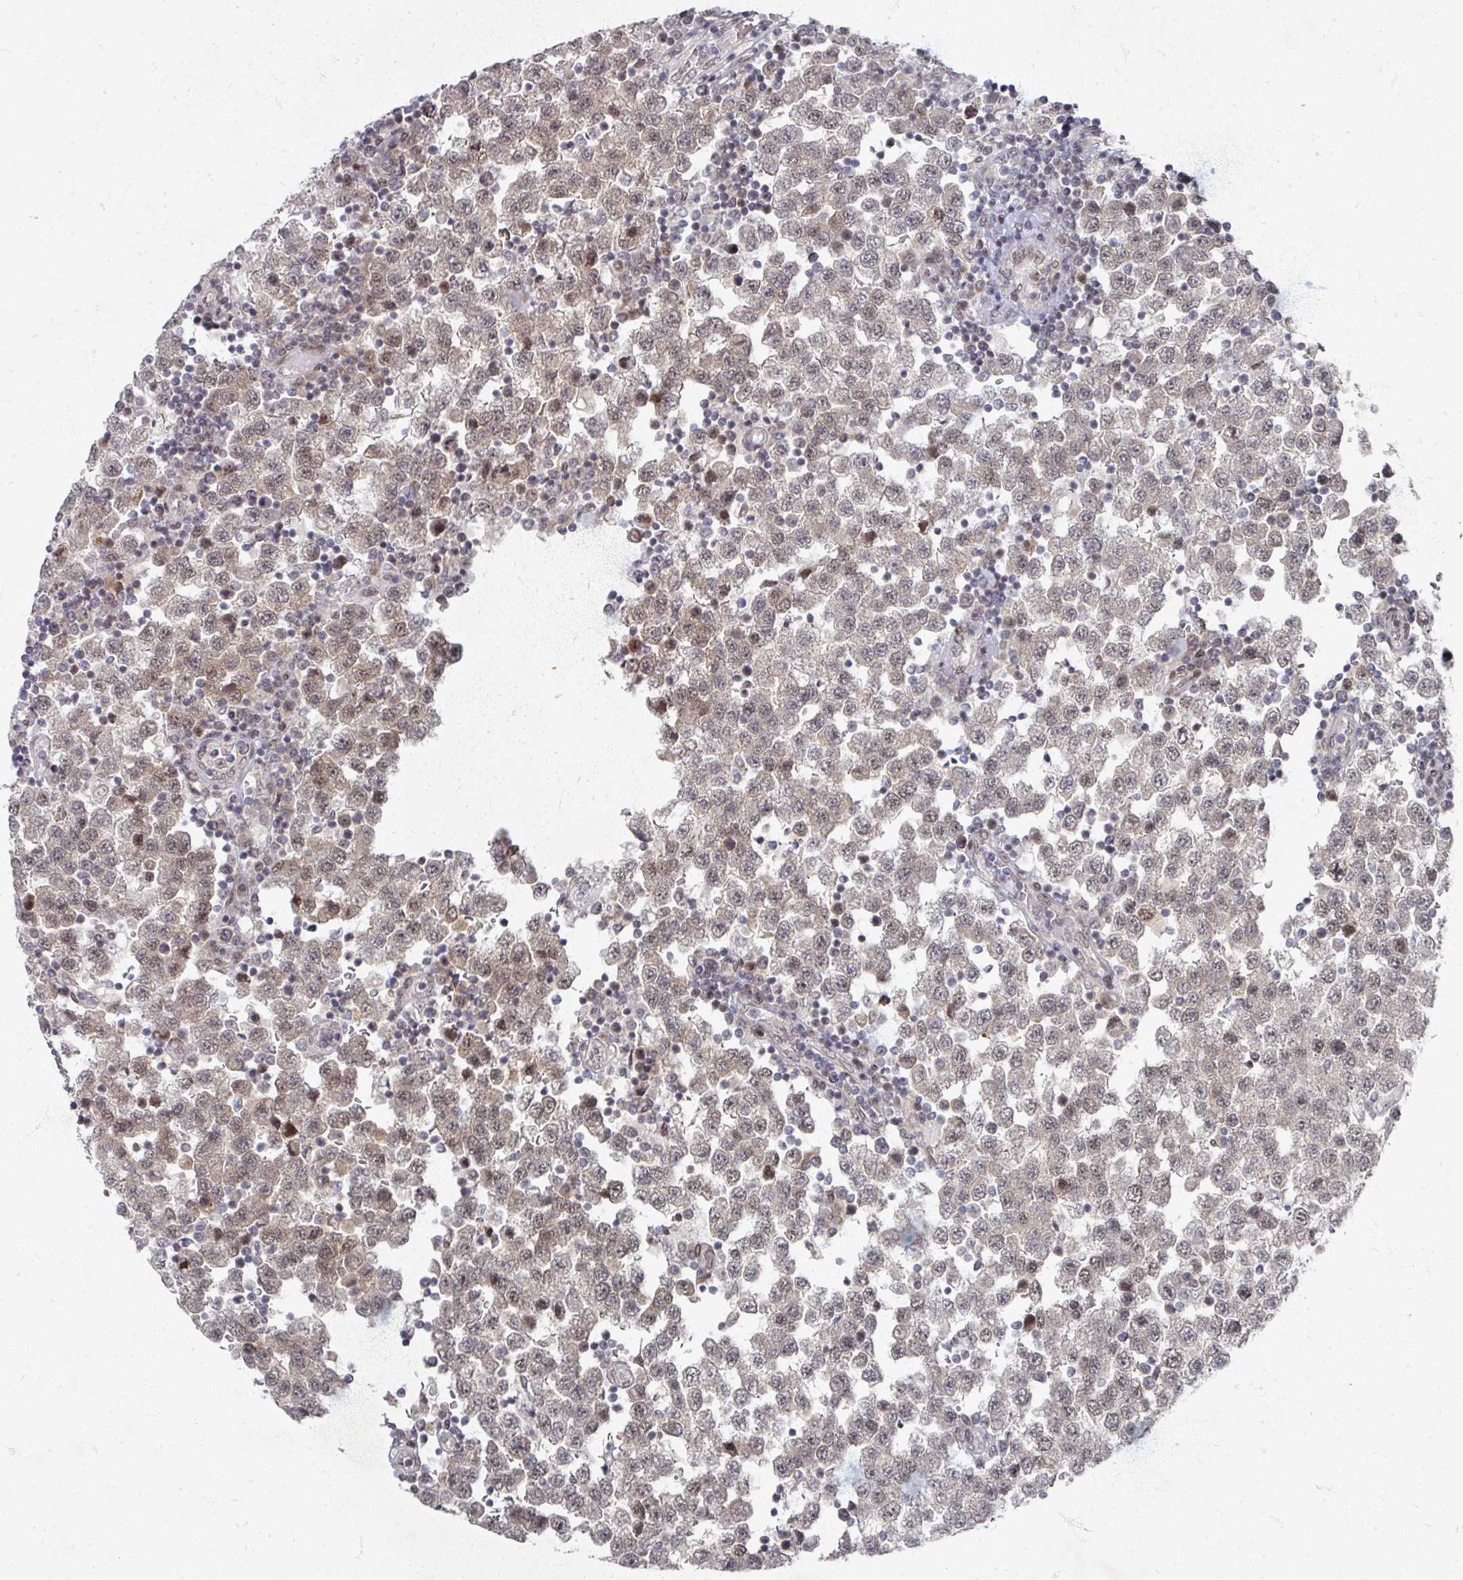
{"staining": {"intensity": "moderate", "quantity": "<25%", "location": "cytoplasmic/membranous,nuclear"}, "tissue": "testis cancer", "cell_type": "Tumor cells", "image_type": "cancer", "snomed": [{"axis": "morphology", "description": "Seminoma, NOS"}, {"axis": "topography", "description": "Testis"}], "caption": "Protein expression analysis of human testis cancer (seminoma) reveals moderate cytoplasmic/membranous and nuclear positivity in approximately <25% of tumor cells.", "gene": "PSKH1", "patient": {"sex": "male", "age": 34}}